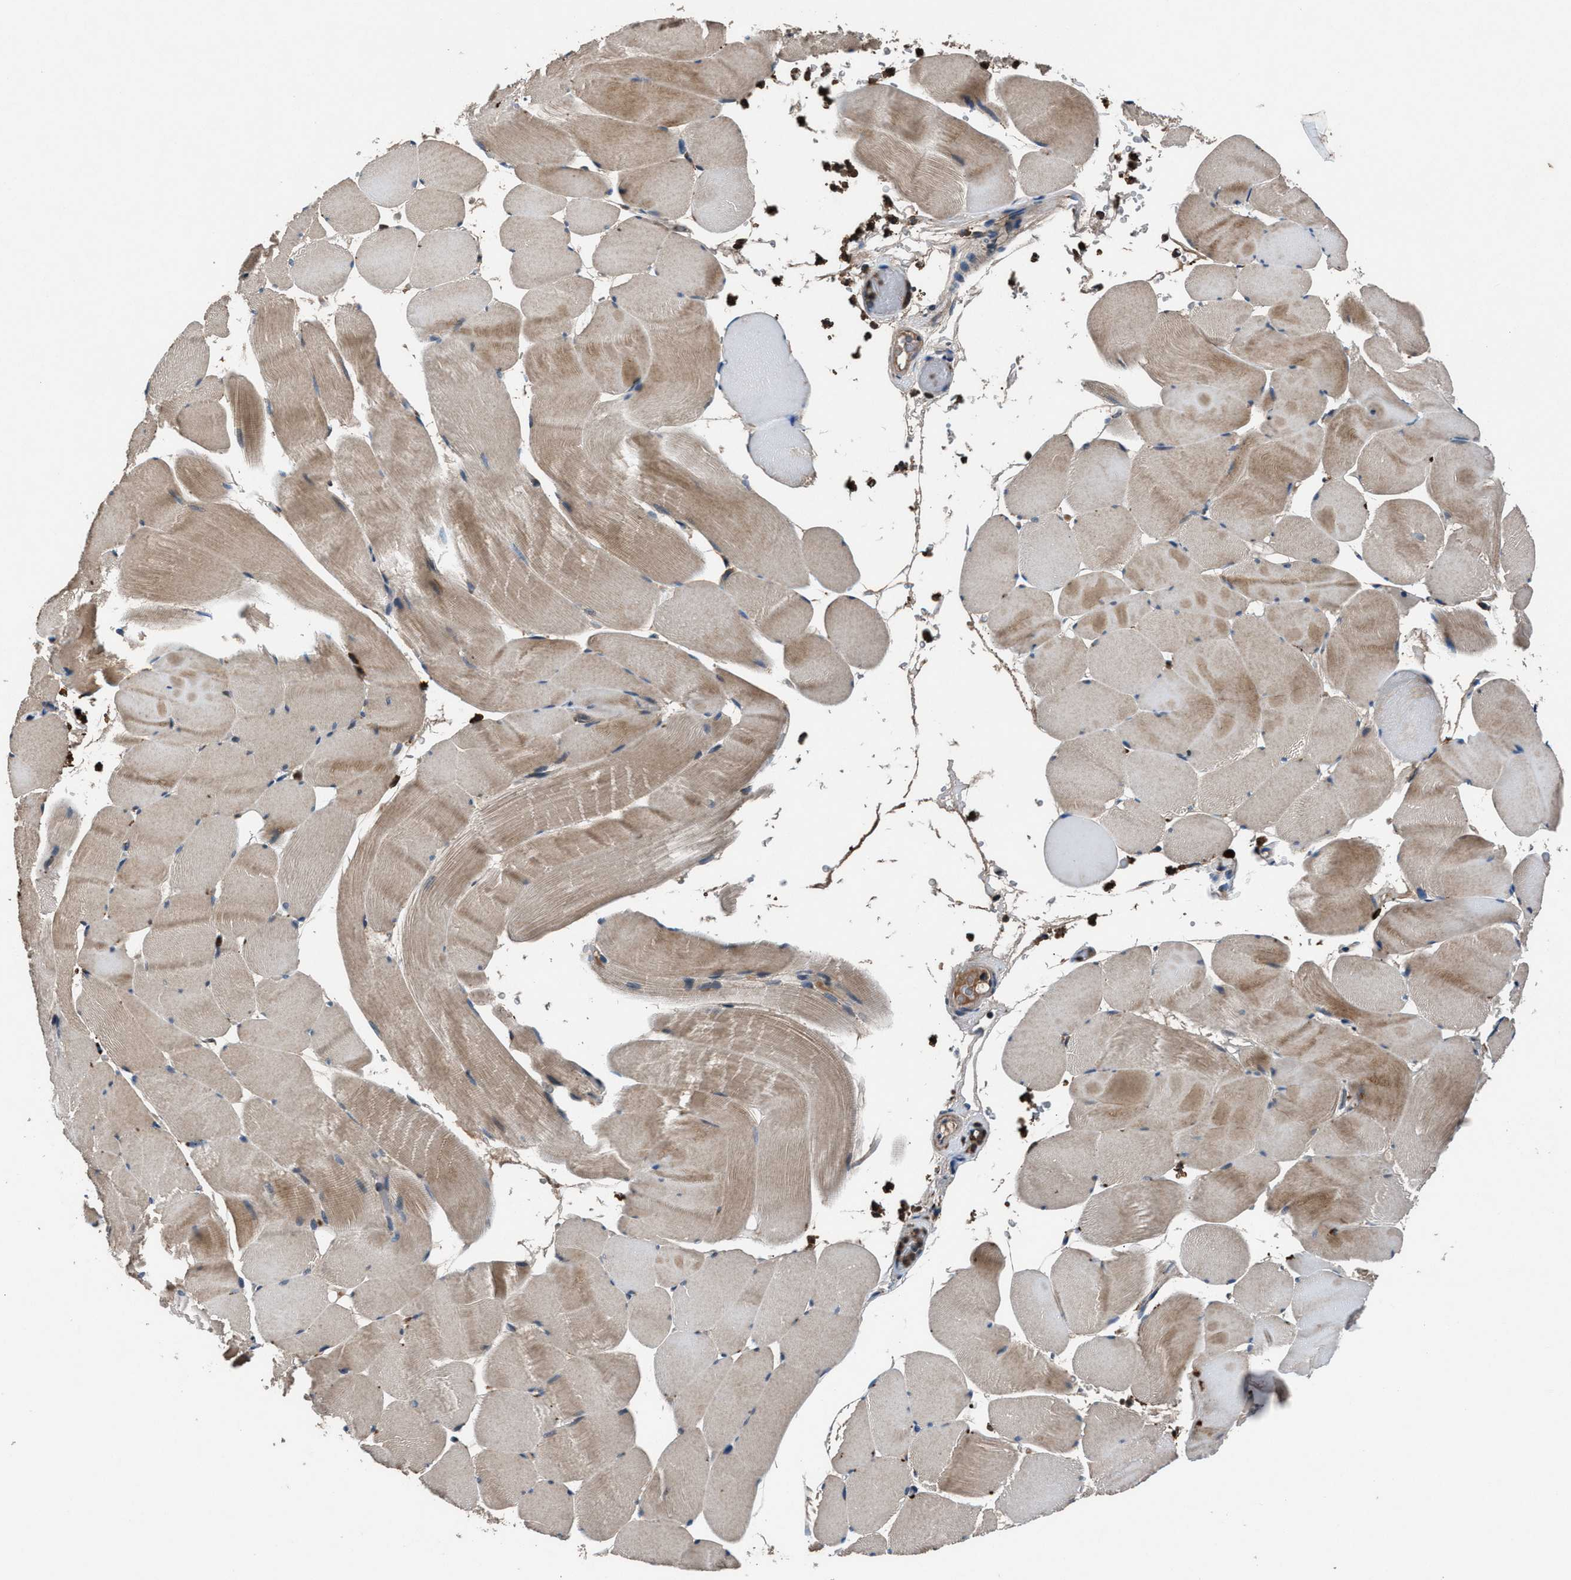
{"staining": {"intensity": "weak", "quantity": "<25%", "location": "cytoplasmic/membranous"}, "tissue": "skeletal muscle", "cell_type": "Myocytes", "image_type": "normal", "snomed": [{"axis": "morphology", "description": "Normal tissue, NOS"}, {"axis": "topography", "description": "Skeletal muscle"}], "caption": "This is an immunohistochemistry micrograph of normal human skeletal muscle. There is no staining in myocytes.", "gene": "FAM221A", "patient": {"sex": "male", "age": 62}}